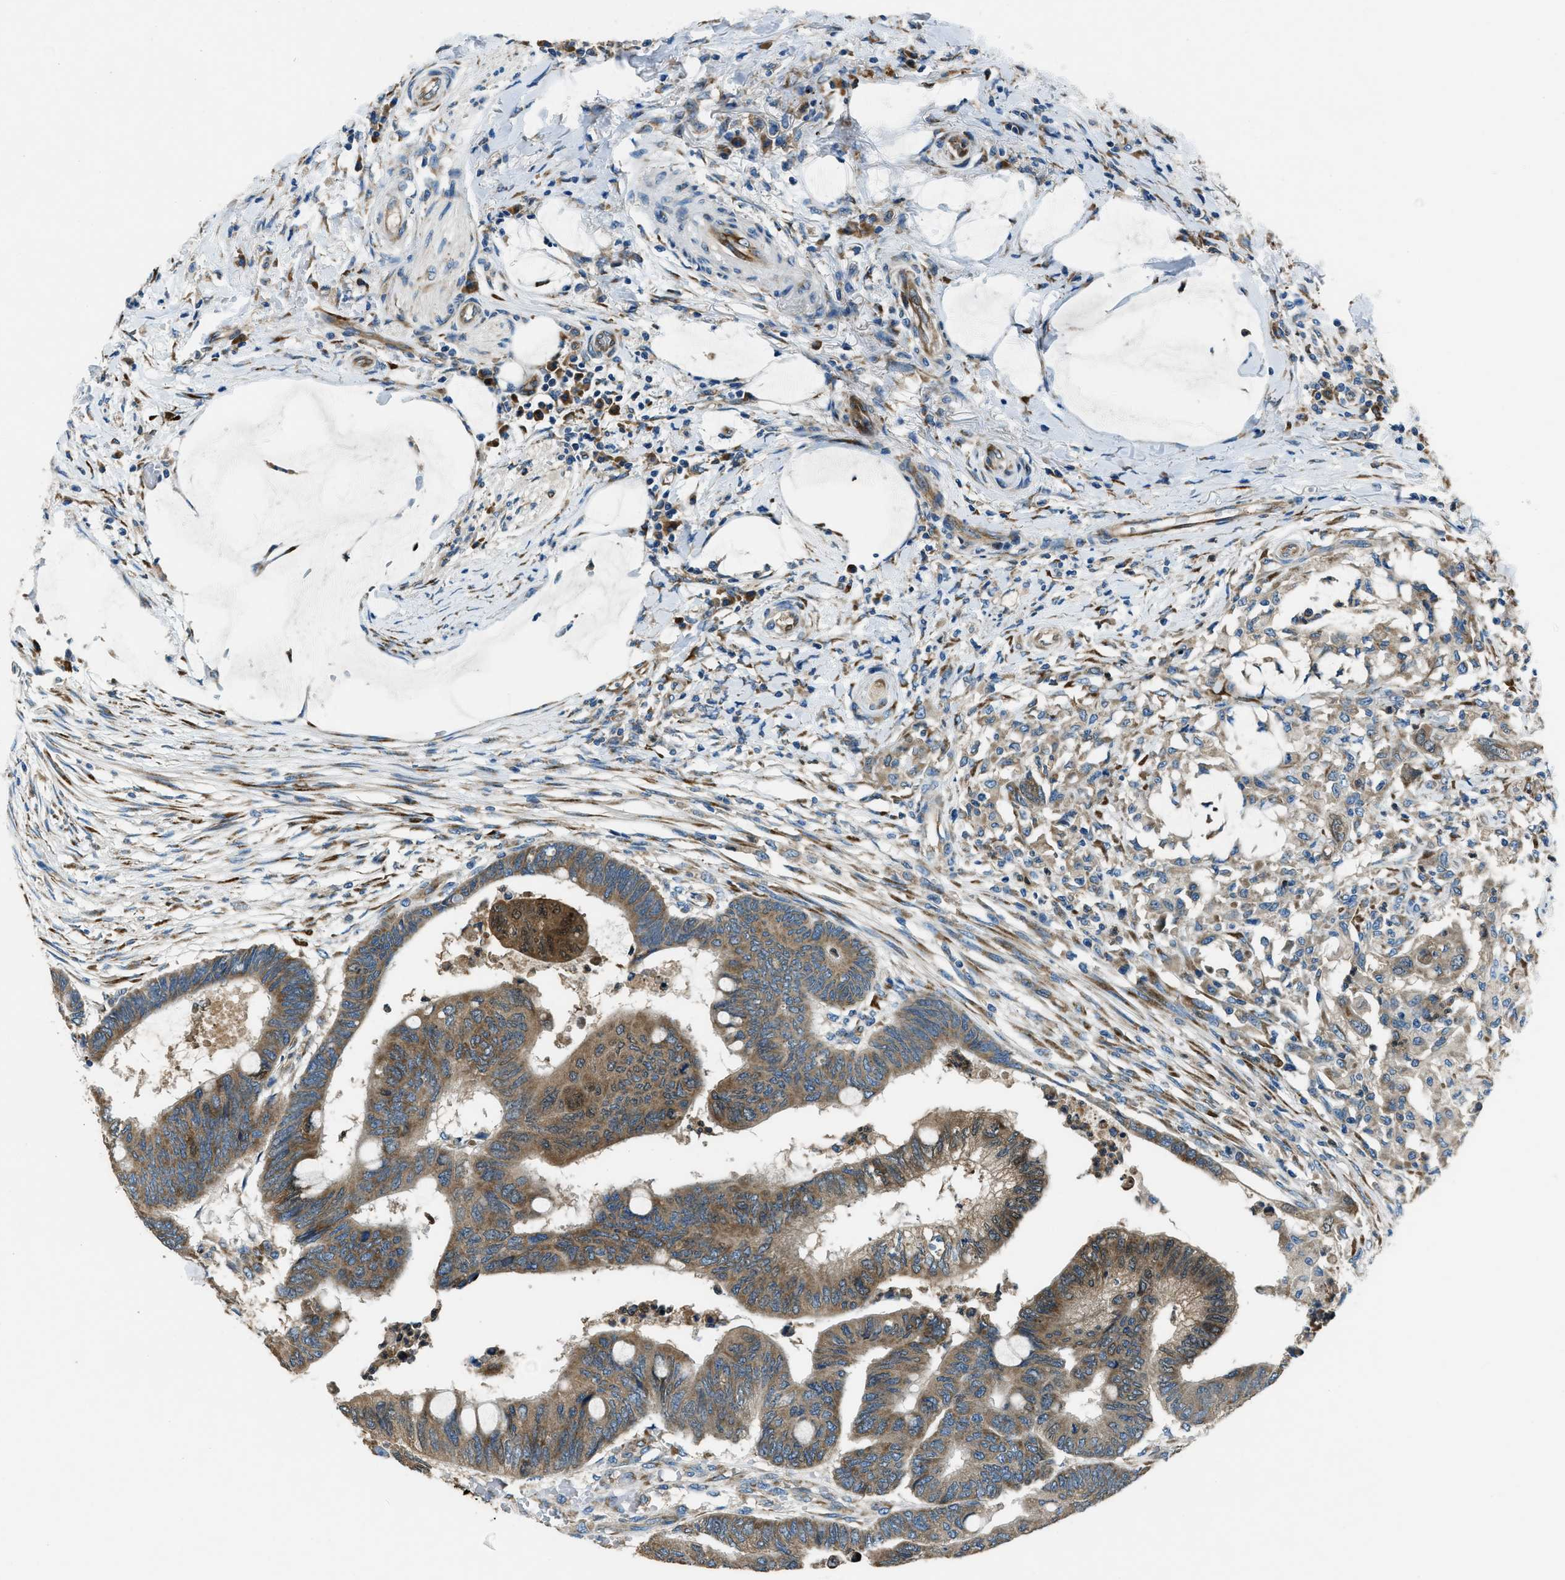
{"staining": {"intensity": "moderate", "quantity": ">75%", "location": "cytoplasmic/membranous"}, "tissue": "colorectal cancer", "cell_type": "Tumor cells", "image_type": "cancer", "snomed": [{"axis": "morphology", "description": "Normal tissue, NOS"}, {"axis": "morphology", "description": "Adenocarcinoma, NOS"}, {"axis": "topography", "description": "Rectum"}, {"axis": "topography", "description": "Peripheral nerve tissue"}], "caption": "A brown stain shows moderate cytoplasmic/membranous staining of a protein in human colorectal cancer (adenocarcinoma) tumor cells. (Stains: DAB in brown, nuclei in blue, Microscopy: brightfield microscopy at high magnification).", "gene": "GIMAP8", "patient": {"sex": "male", "age": 92}}